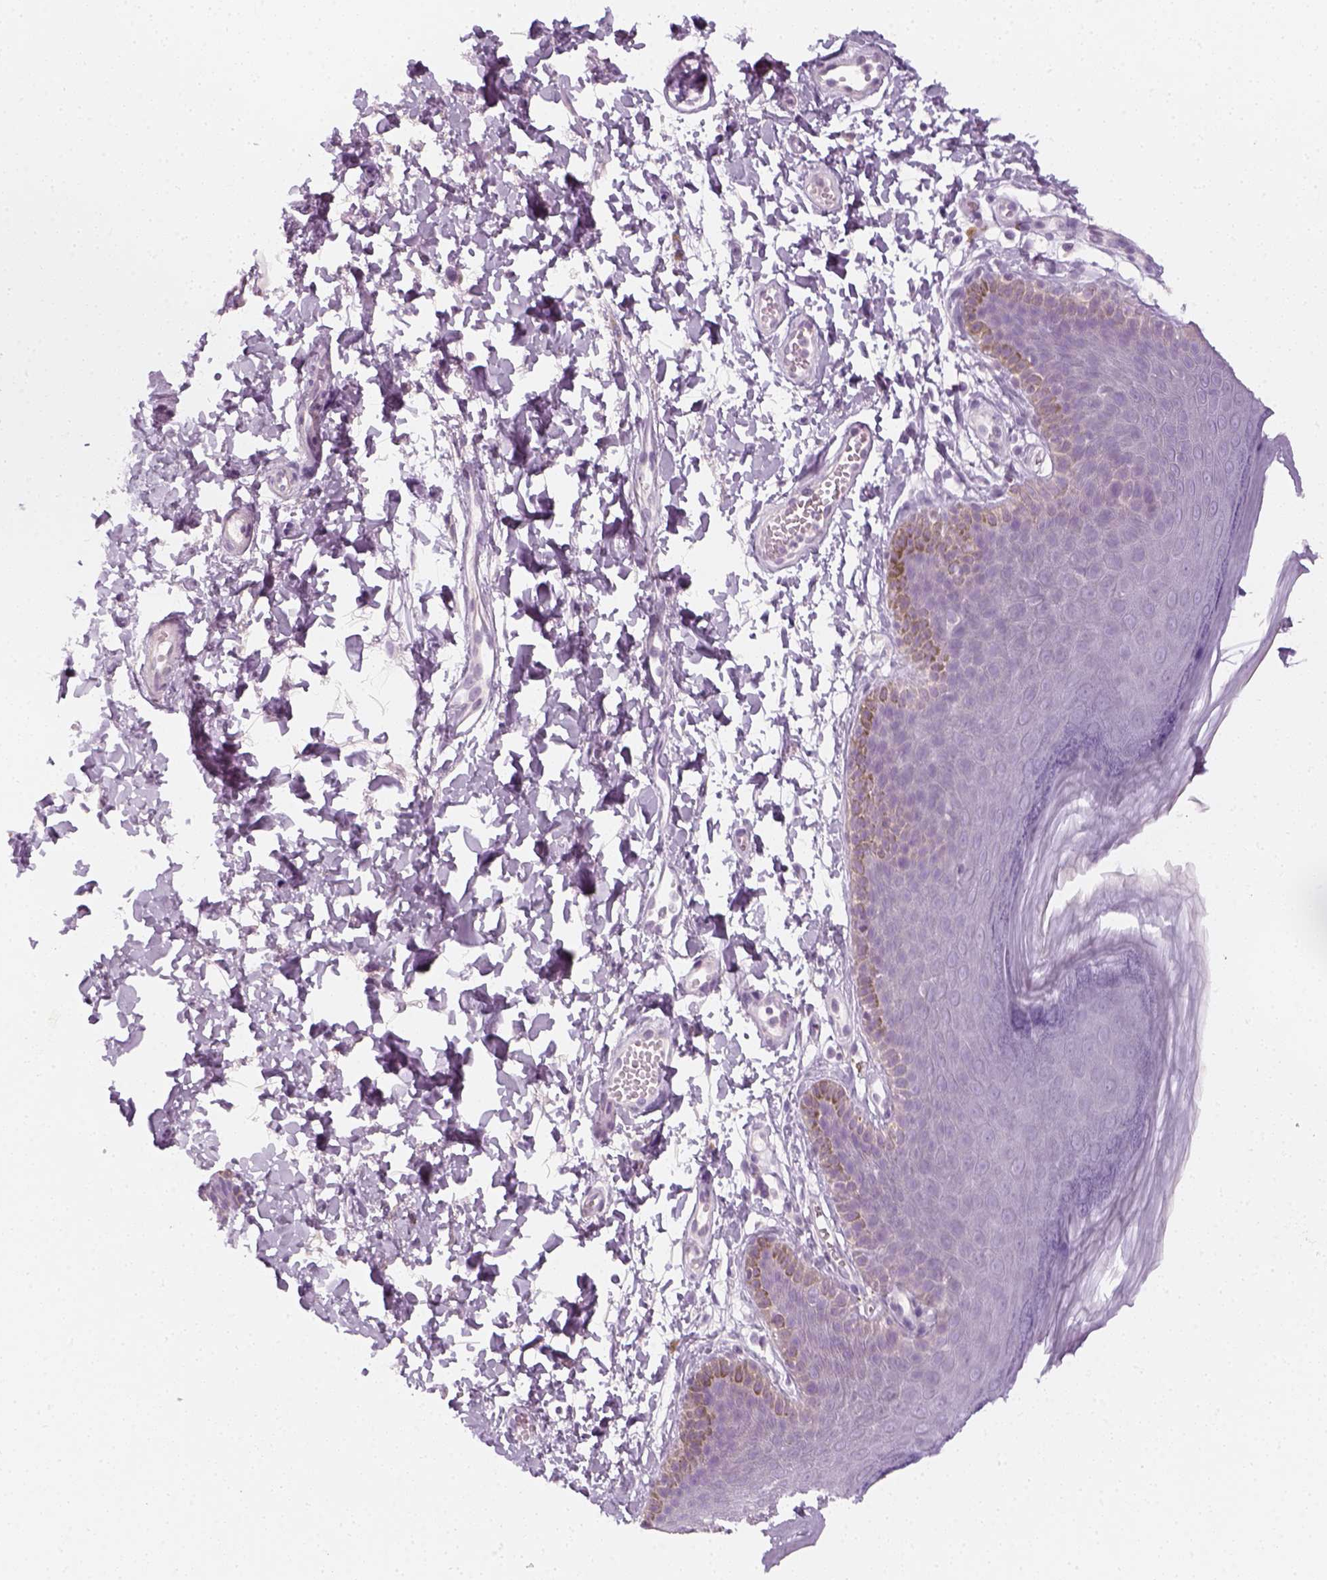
{"staining": {"intensity": "weak", "quantity": "<25%", "location": "cytoplasmic/membranous"}, "tissue": "skin", "cell_type": "Epidermal cells", "image_type": "normal", "snomed": [{"axis": "morphology", "description": "Normal tissue, NOS"}, {"axis": "topography", "description": "Anal"}], "caption": "Skin stained for a protein using immunohistochemistry reveals no expression epidermal cells.", "gene": "PRAME", "patient": {"sex": "male", "age": 53}}